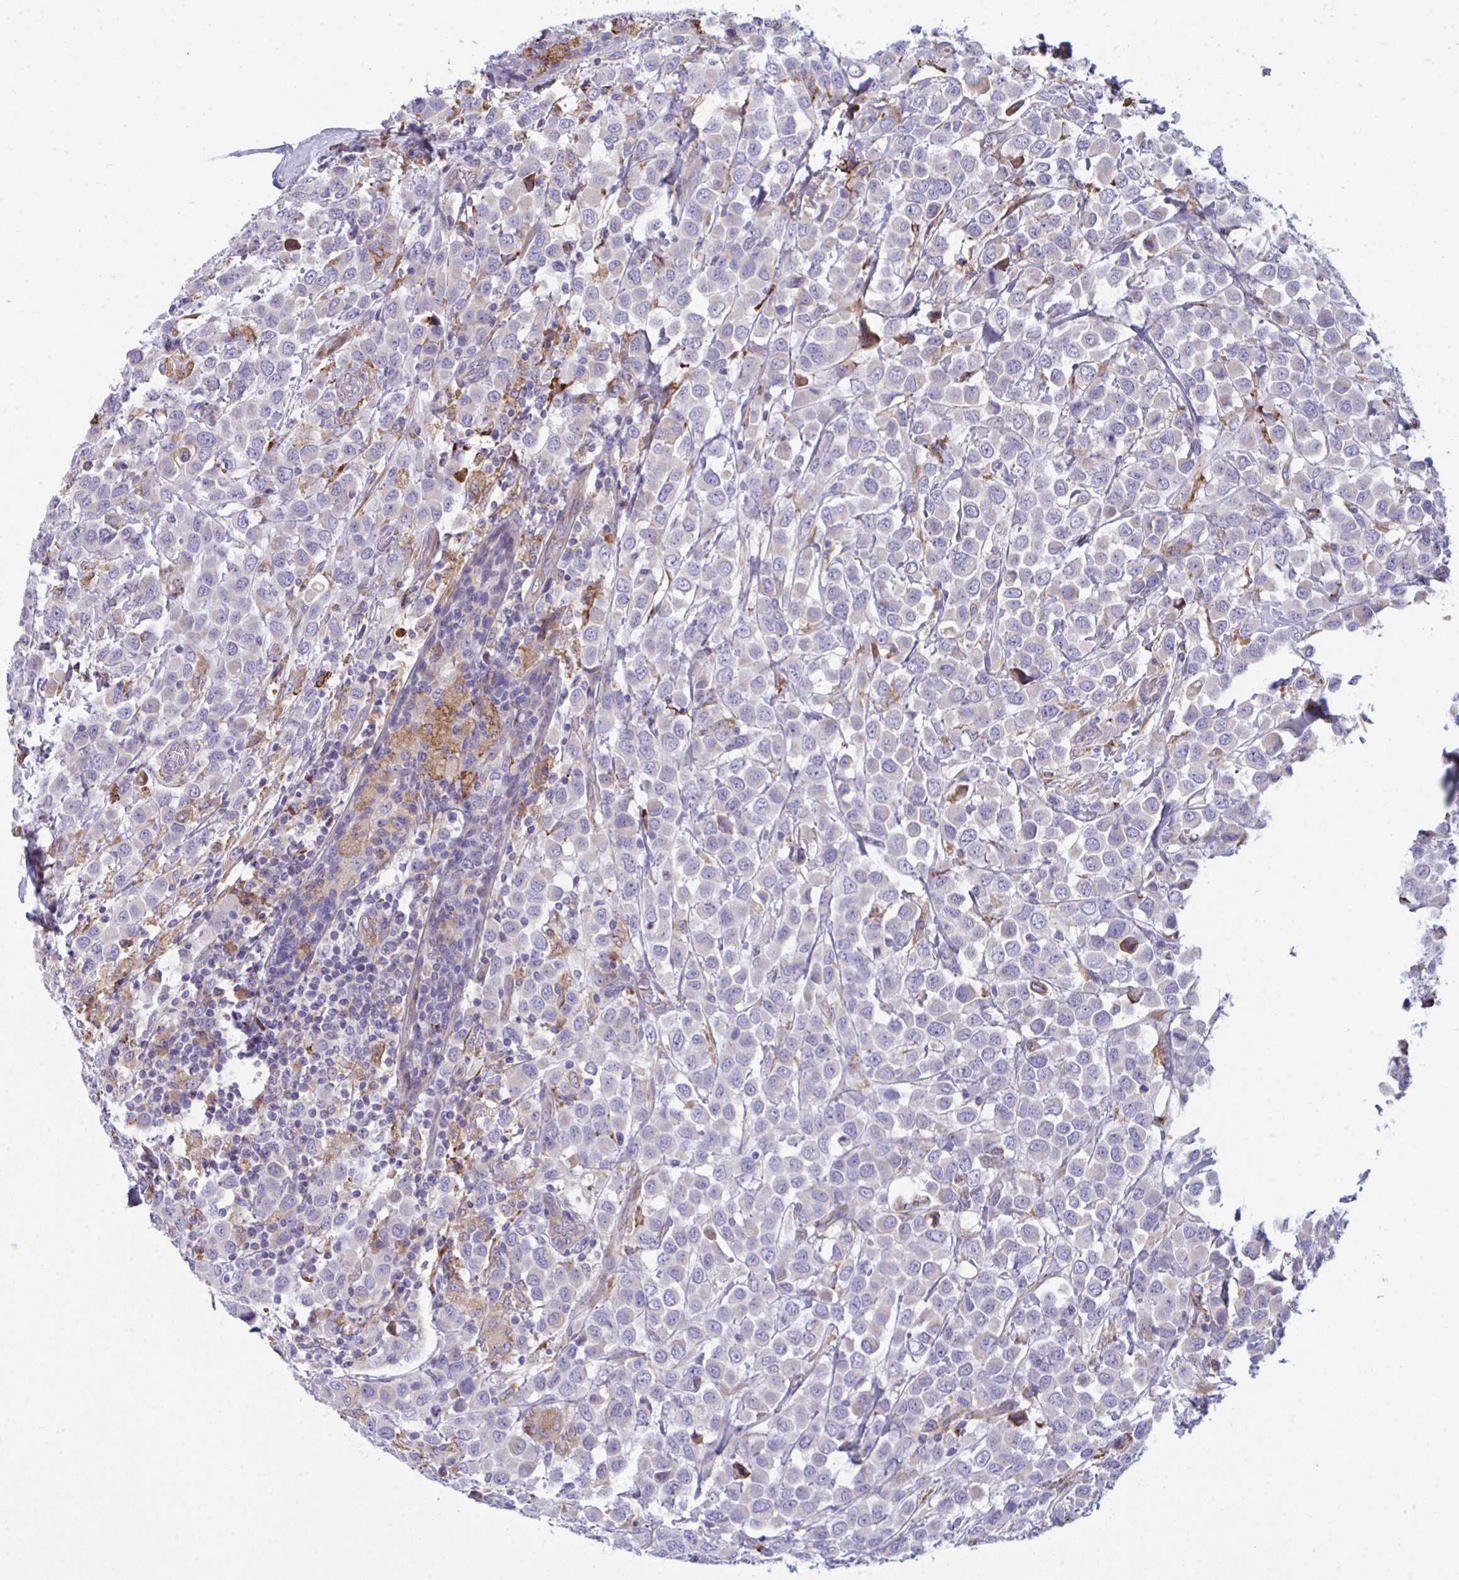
{"staining": {"intensity": "negative", "quantity": "none", "location": "none"}, "tissue": "breast cancer", "cell_type": "Tumor cells", "image_type": "cancer", "snomed": [{"axis": "morphology", "description": "Duct carcinoma"}, {"axis": "topography", "description": "Breast"}], "caption": "High magnification brightfield microscopy of breast cancer stained with DAB (brown) and counterstained with hematoxylin (blue): tumor cells show no significant staining.", "gene": "MYMK", "patient": {"sex": "female", "age": 61}}